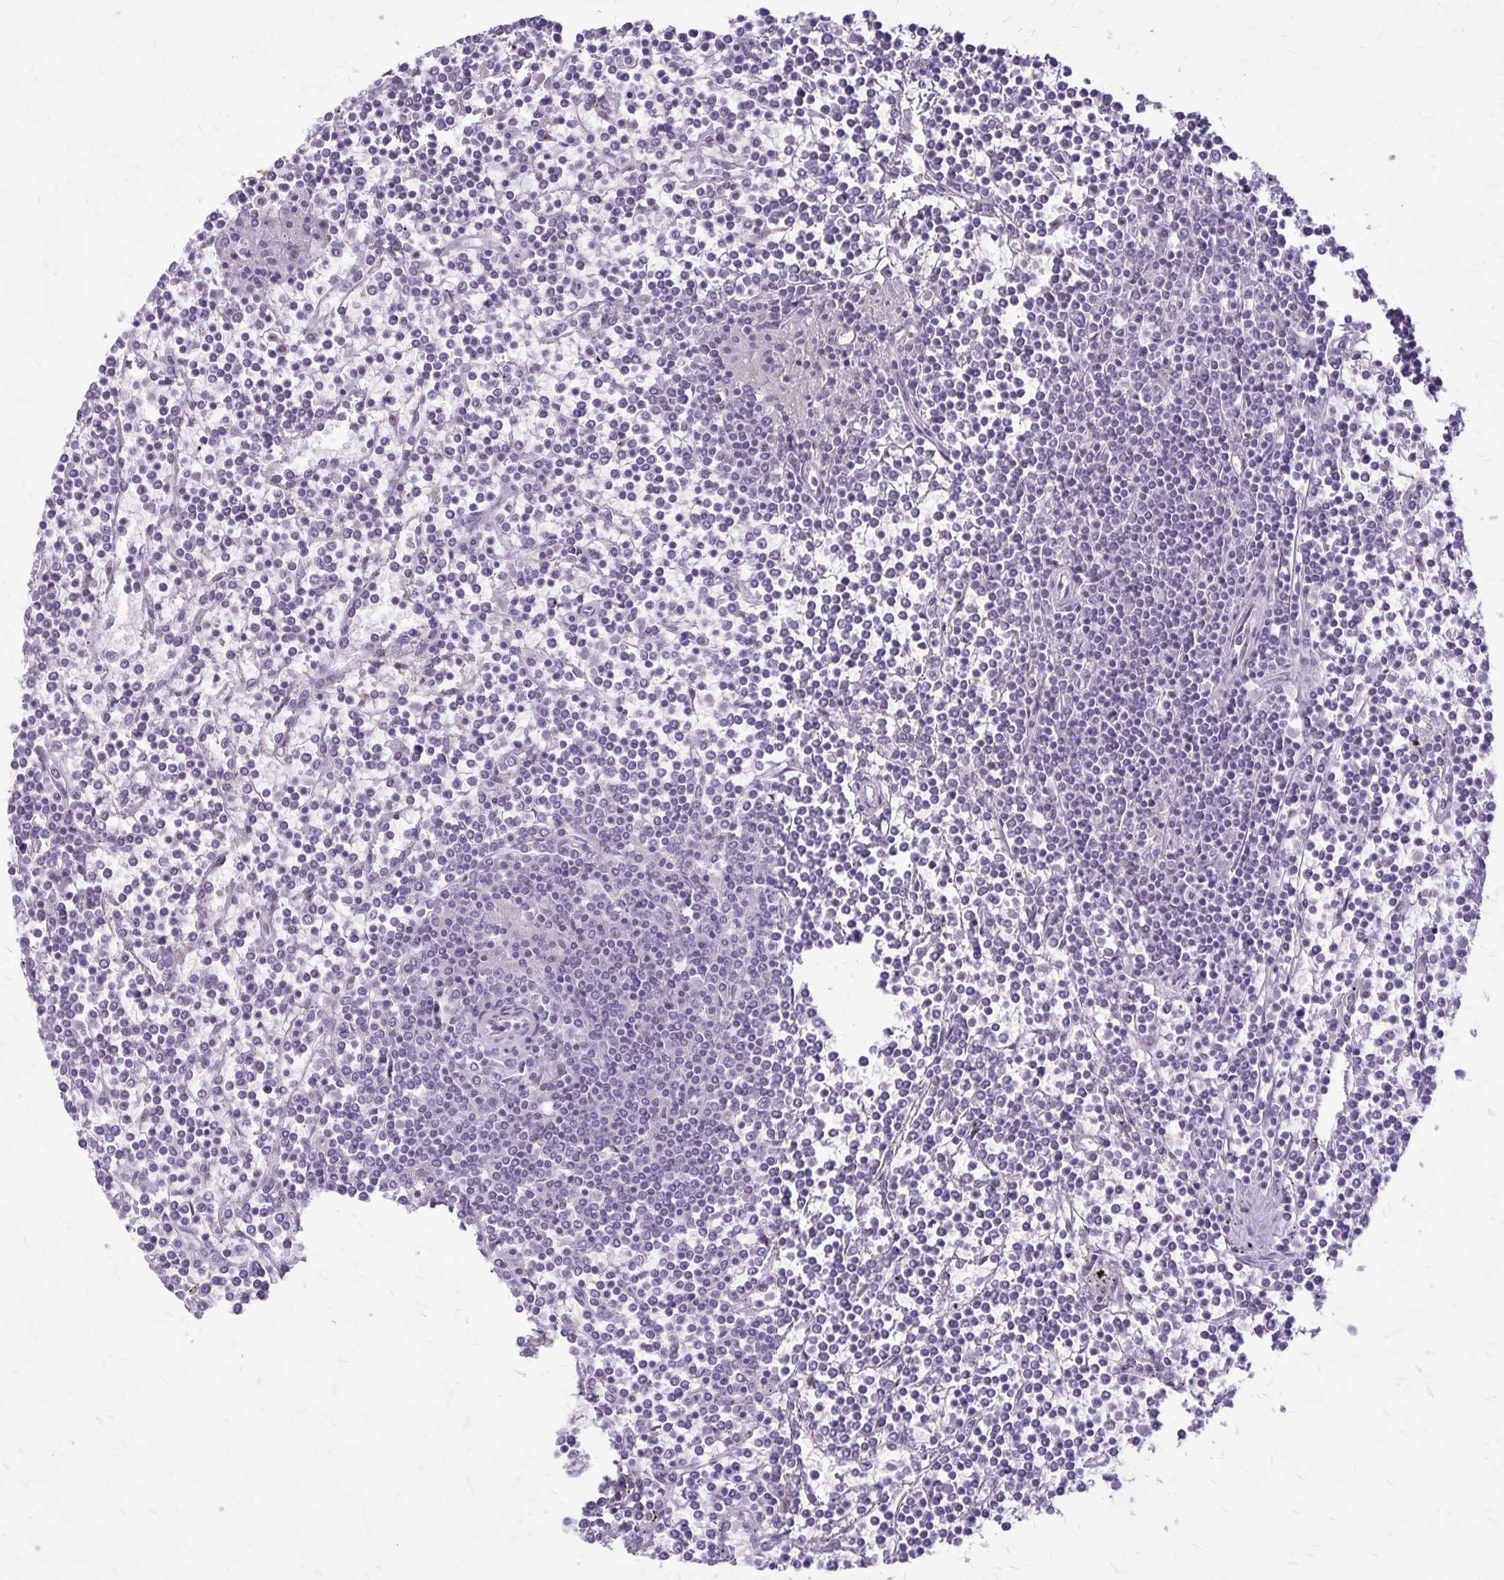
{"staining": {"intensity": "negative", "quantity": "none", "location": "none"}, "tissue": "lymphoma", "cell_type": "Tumor cells", "image_type": "cancer", "snomed": [{"axis": "morphology", "description": "Malignant lymphoma, non-Hodgkin's type, Low grade"}, {"axis": "topography", "description": "Spleen"}], "caption": "The histopathology image displays no staining of tumor cells in lymphoma. The staining is performed using DAB brown chromogen with nuclei counter-stained in using hematoxylin.", "gene": "GP9", "patient": {"sex": "female", "age": 19}}